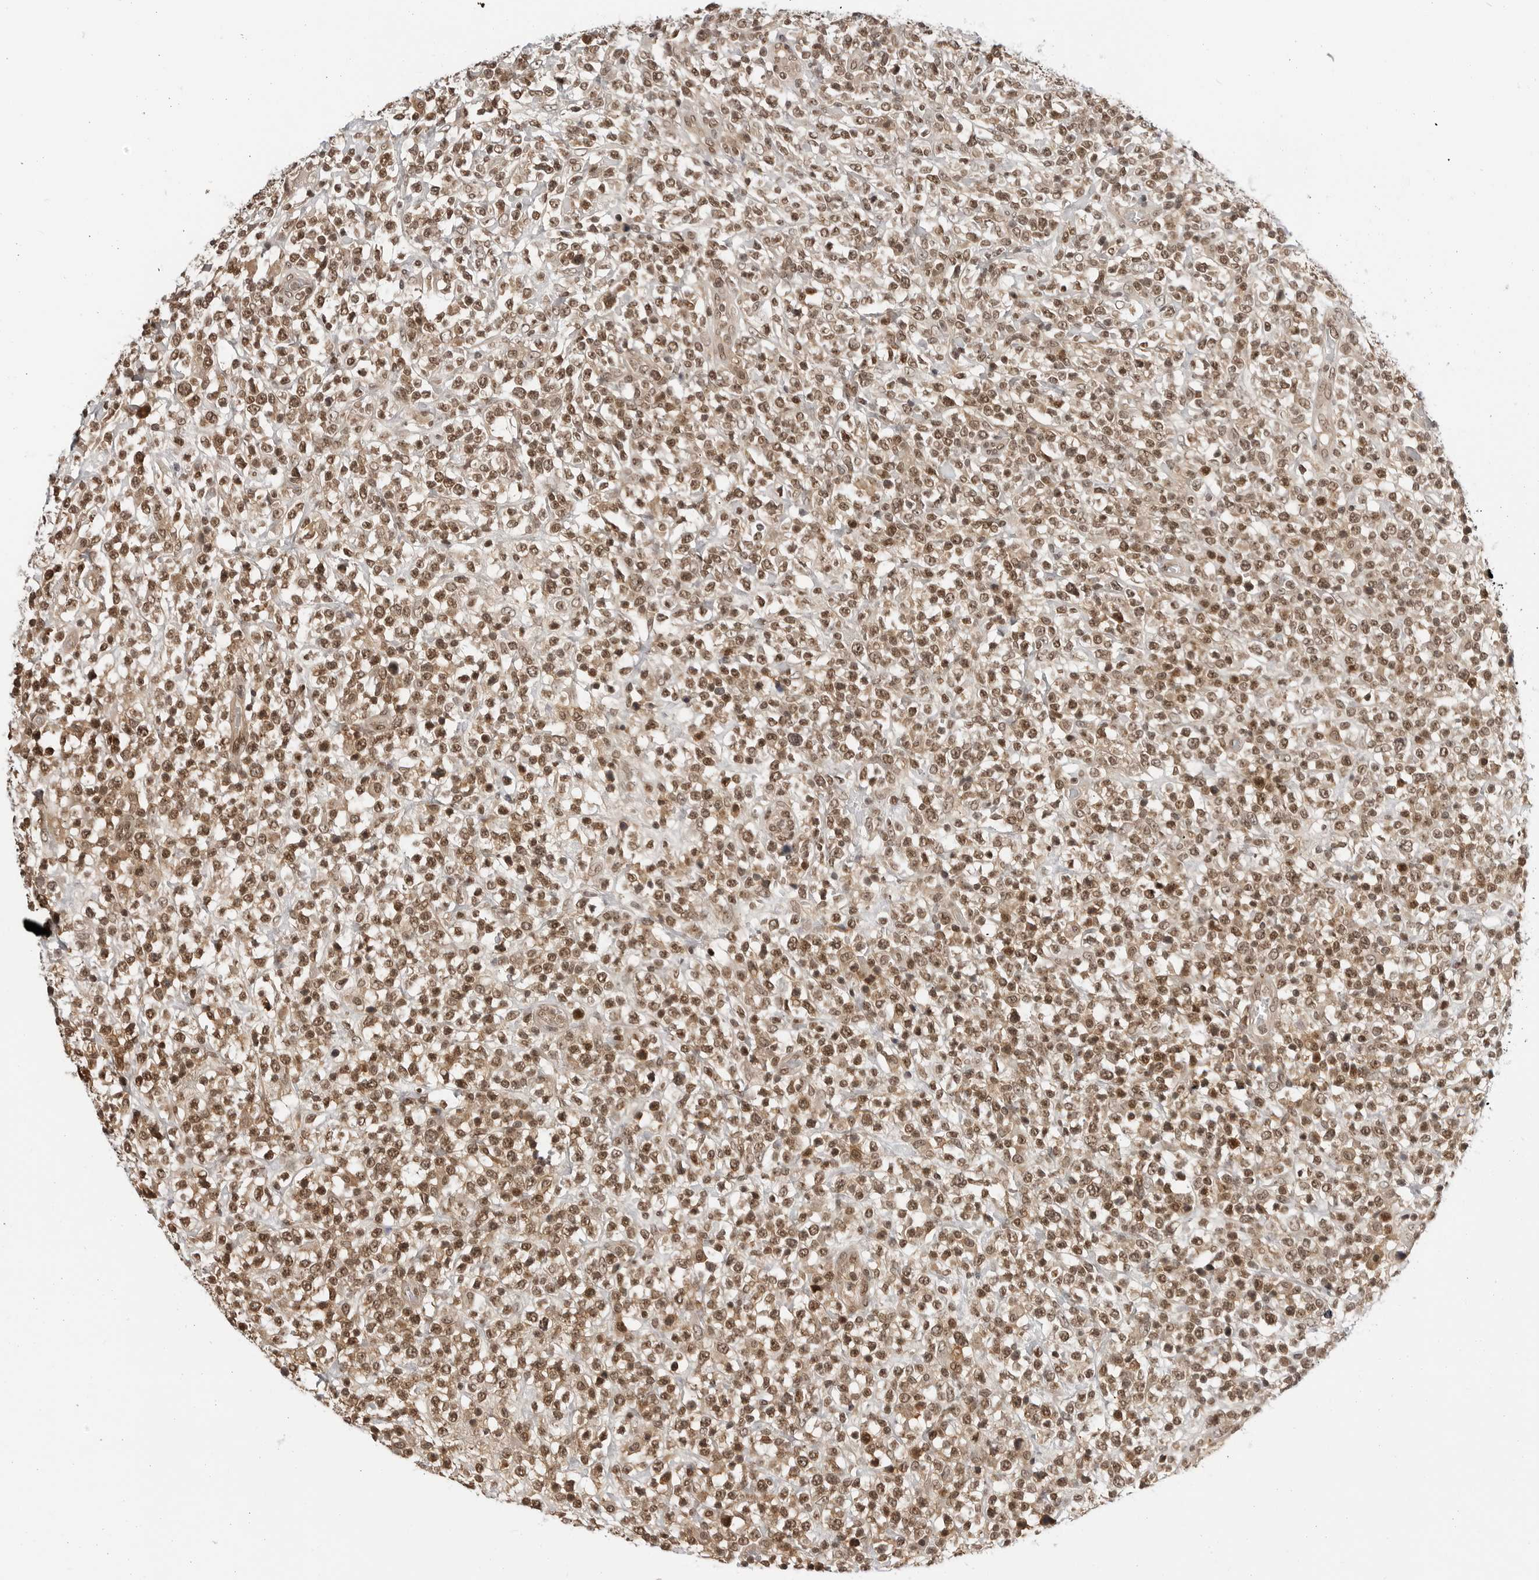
{"staining": {"intensity": "moderate", "quantity": ">75%", "location": "nuclear"}, "tissue": "lymphoma", "cell_type": "Tumor cells", "image_type": "cancer", "snomed": [{"axis": "morphology", "description": "Malignant lymphoma, non-Hodgkin's type, High grade"}, {"axis": "topography", "description": "Colon"}], "caption": "A high-resolution photomicrograph shows IHC staining of lymphoma, which shows moderate nuclear expression in about >75% of tumor cells.", "gene": "C8orf33", "patient": {"sex": "female", "age": 53}}